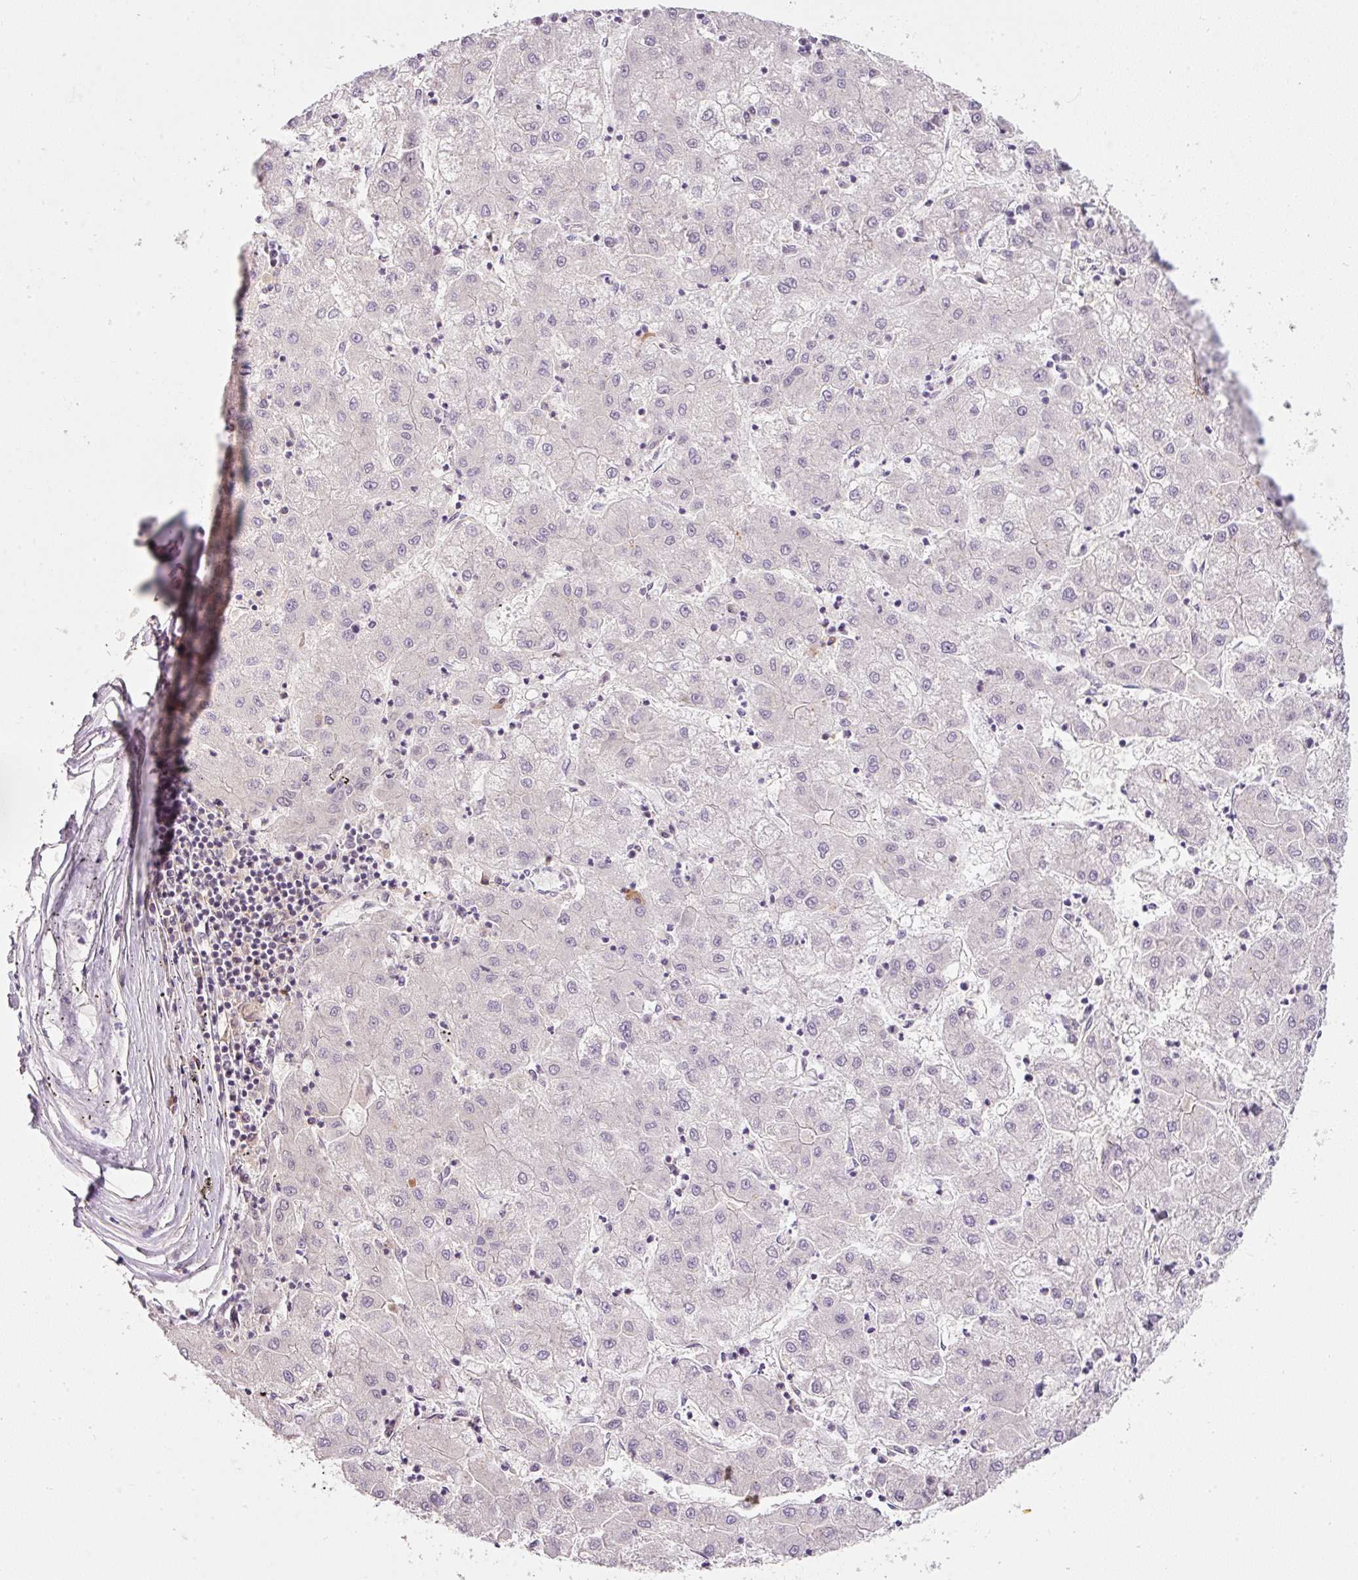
{"staining": {"intensity": "negative", "quantity": "none", "location": "none"}, "tissue": "liver cancer", "cell_type": "Tumor cells", "image_type": "cancer", "snomed": [{"axis": "morphology", "description": "Carcinoma, Hepatocellular, NOS"}, {"axis": "topography", "description": "Liver"}], "caption": "Immunohistochemistry (IHC) of human hepatocellular carcinoma (liver) demonstrates no staining in tumor cells.", "gene": "TMEM37", "patient": {"sex": "male", "age": 72}}